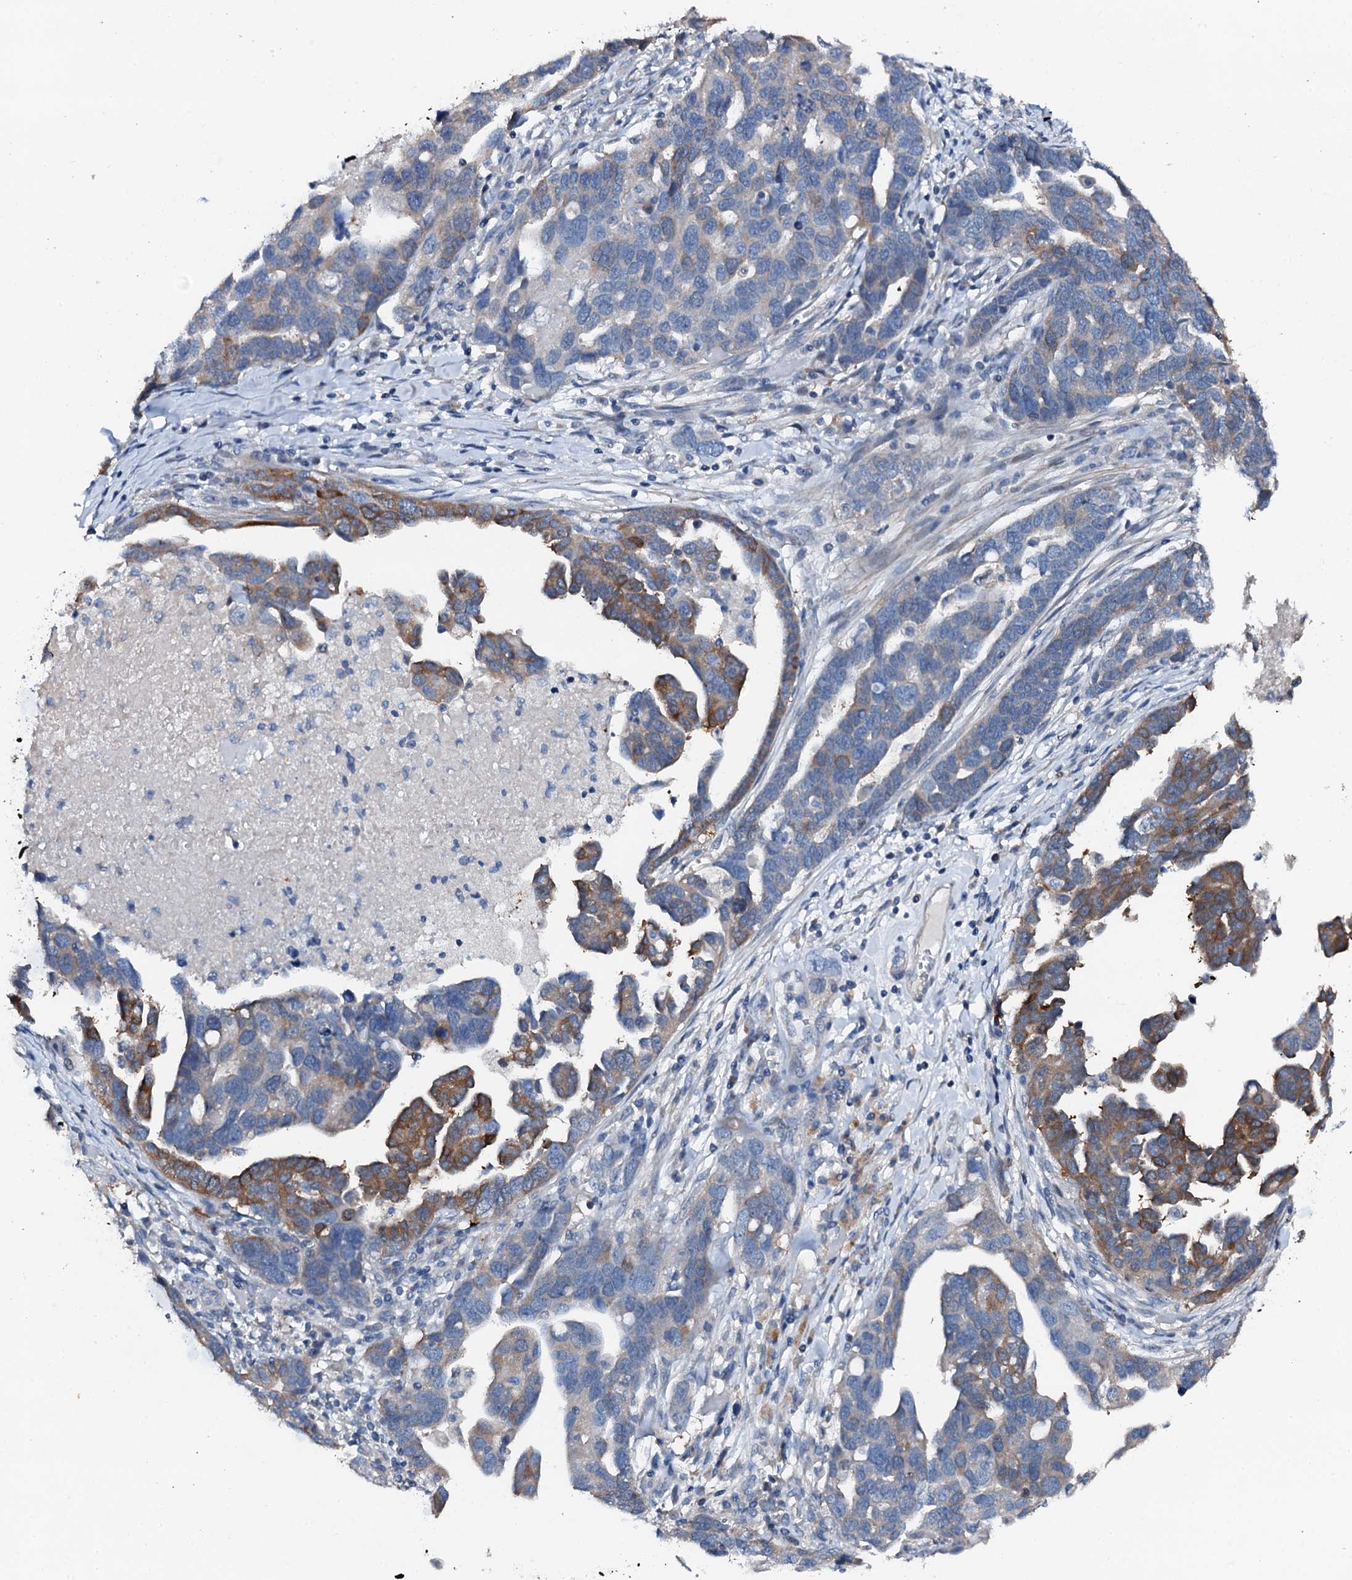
{"staining": {"intensity": "moderate", "quantity": "25%-75%", "location": "cytoplasmic/membranous"}, "tissue": "ovarian cancer", "cell_type": "Tumor cells", "image_type": "cancer", "snomed": [{"axis": "morphology", "description": "Cystadenocarcinoma, serous, NOS"}, {"axis": "topography", "description": "Ovary"}], "caption": "An IHC photomicrograph of tumor tissue is shown. Protein staining in brown highlights moderate cytoplasmic/membranous positivity in serous cystadenocarcinoma (ovarian) within tumor cells.", "gene": "GFOD2", "patient": {"sex": "female", "age": 54}}